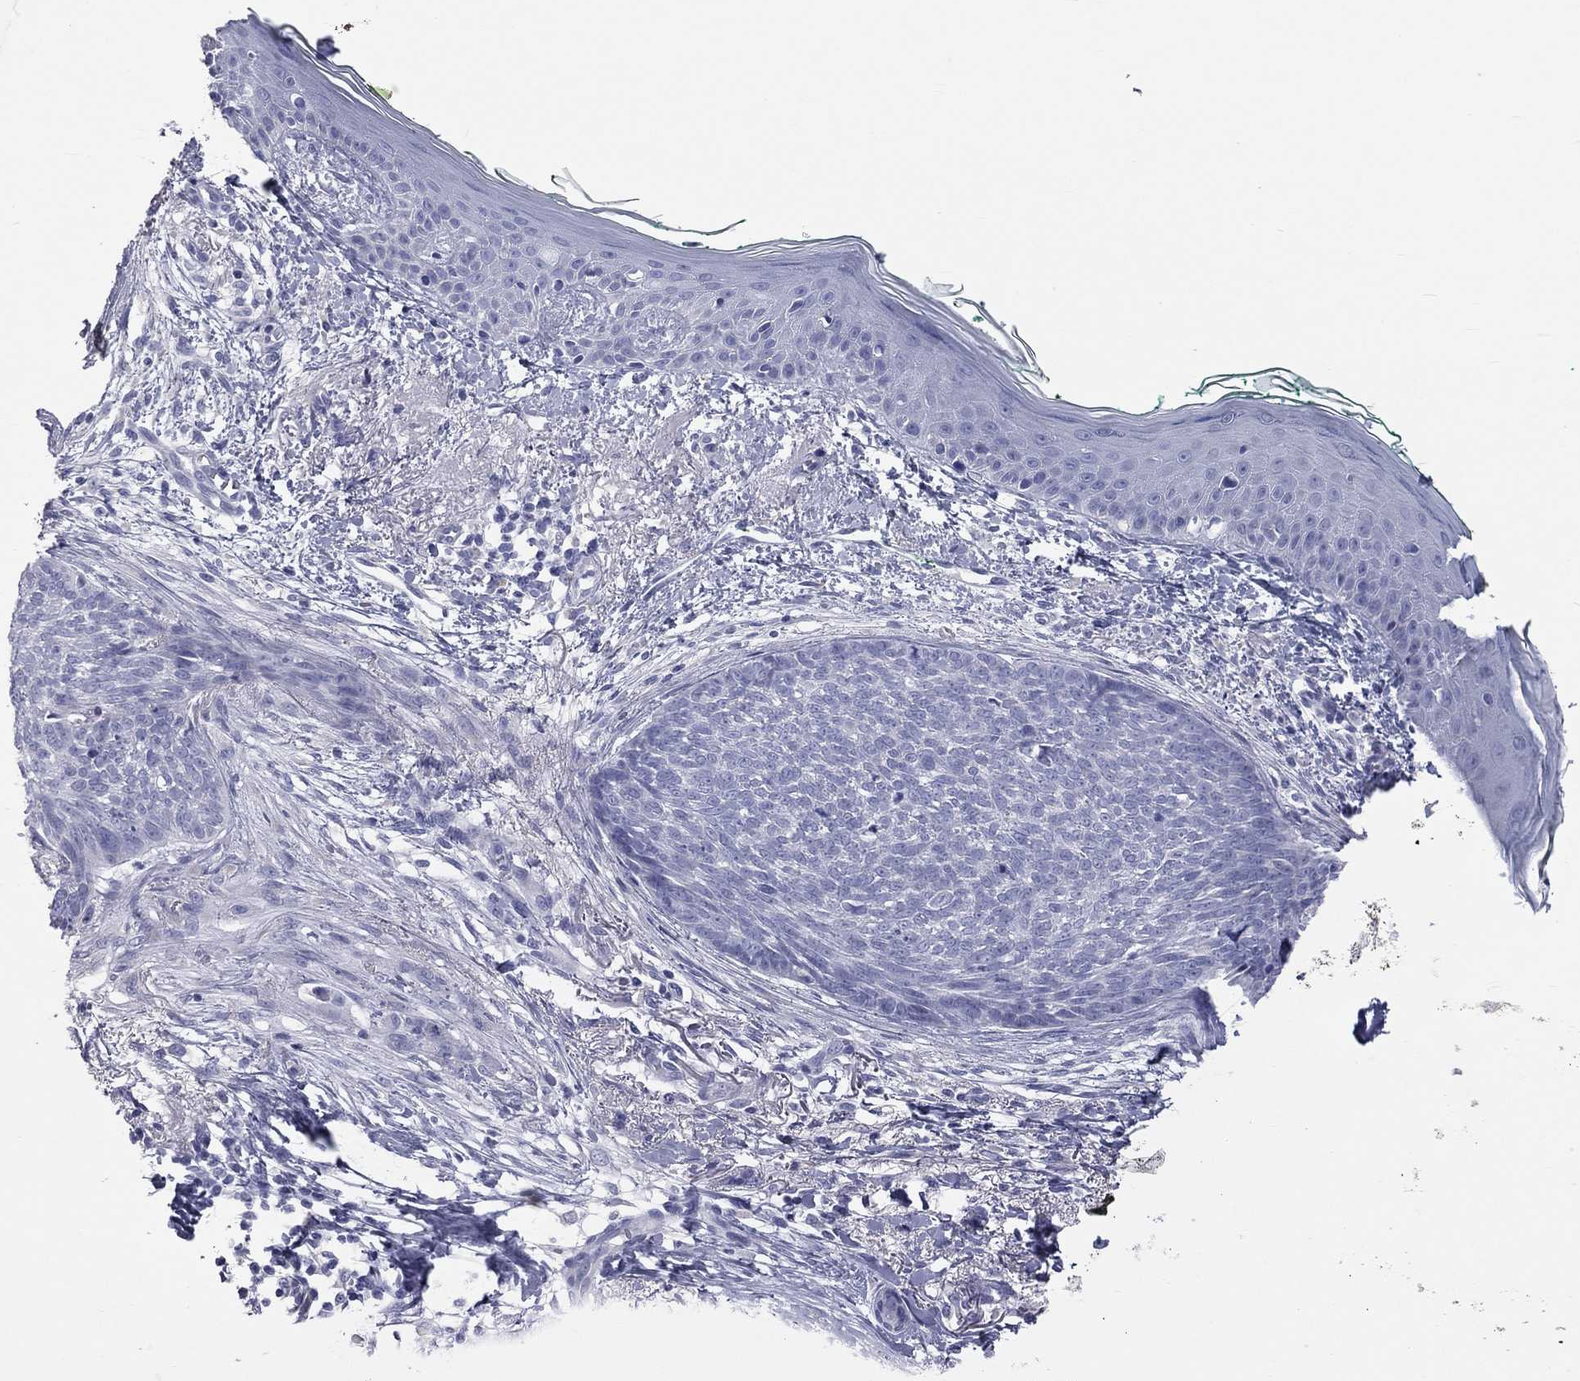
{"staining": {"intensity": "negative", "quantity": "none", "location": "none"}, "tissue": "skin cancer", "cell_type": "Tumor cells", "image_type": "cancer", "snomed": [{"axis": "morphology", "description": "Normal tissue, NOS"}, {"axis": "morphology", "description": "Basal cell carcinoma"}, {"axis": "topography", "description": "Skin"}], "caption": "IHC histopathology image of human skin cancer (basal cell carcinoma) stained for a protein (brown), which shows no expression in tumor cells.", "gene": "MLN", "patient": {"sex": "male", "age": 84}}